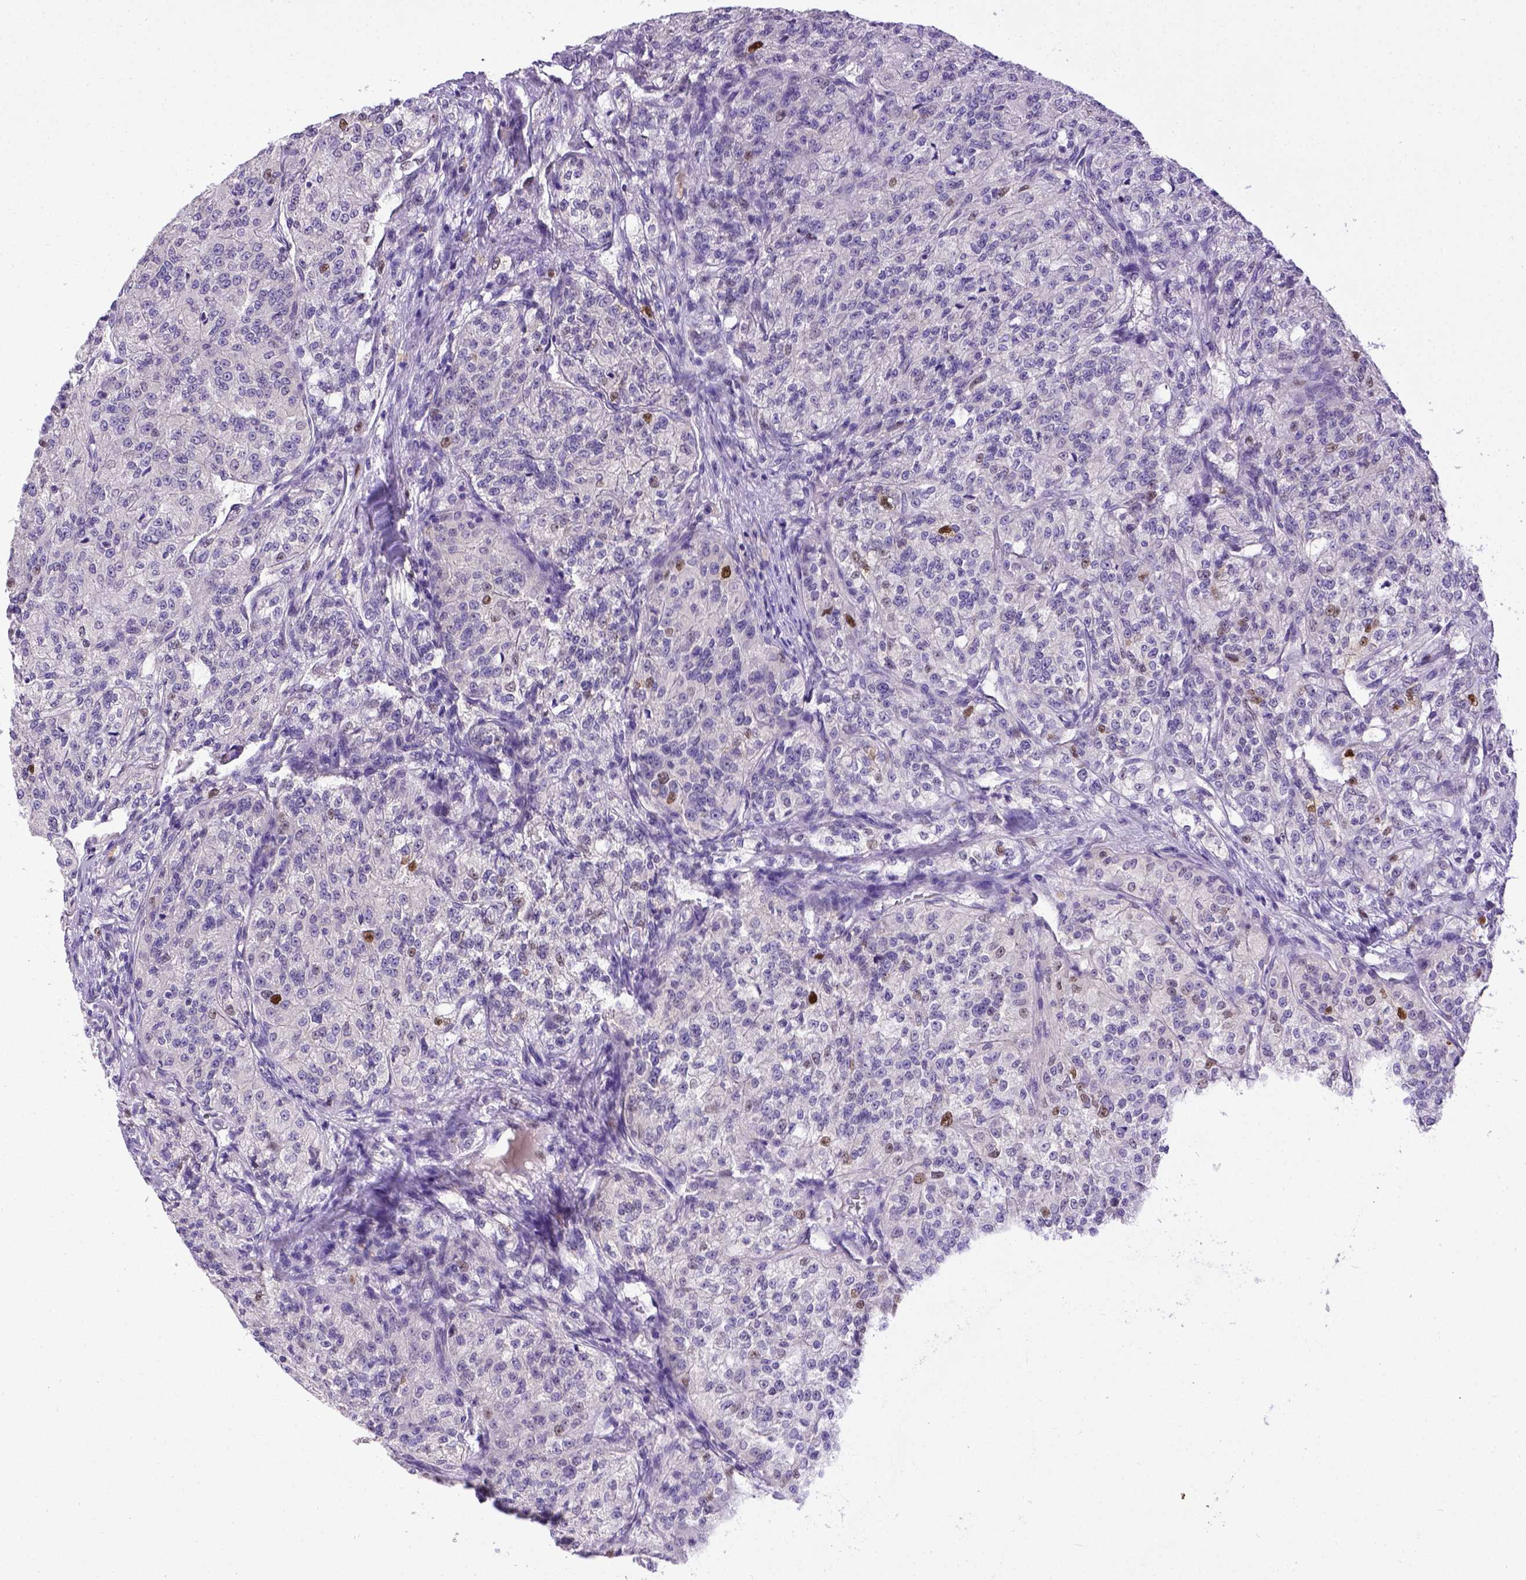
{"staining": {"intensity": "moderate", "quantity": "<25%", "location": "nuclear"}, "tissue": "renal cancer", "cell_type": "Tumor cells", "image_type": "cancer", "snomed": [{"axis": "morphology", "description": "Adenocarcinoma, NOS"}, {"axis": "topography", "description": "Kidney"}], "caption": "A histopathology image showing moderate nuclear expression in about <25% of tumor cells in renal adenocarcinoma, as visualized by brown immunohistochemical staining.", "gene": "CDKN1A", "patient": {"sex": "female", "age": 63}}